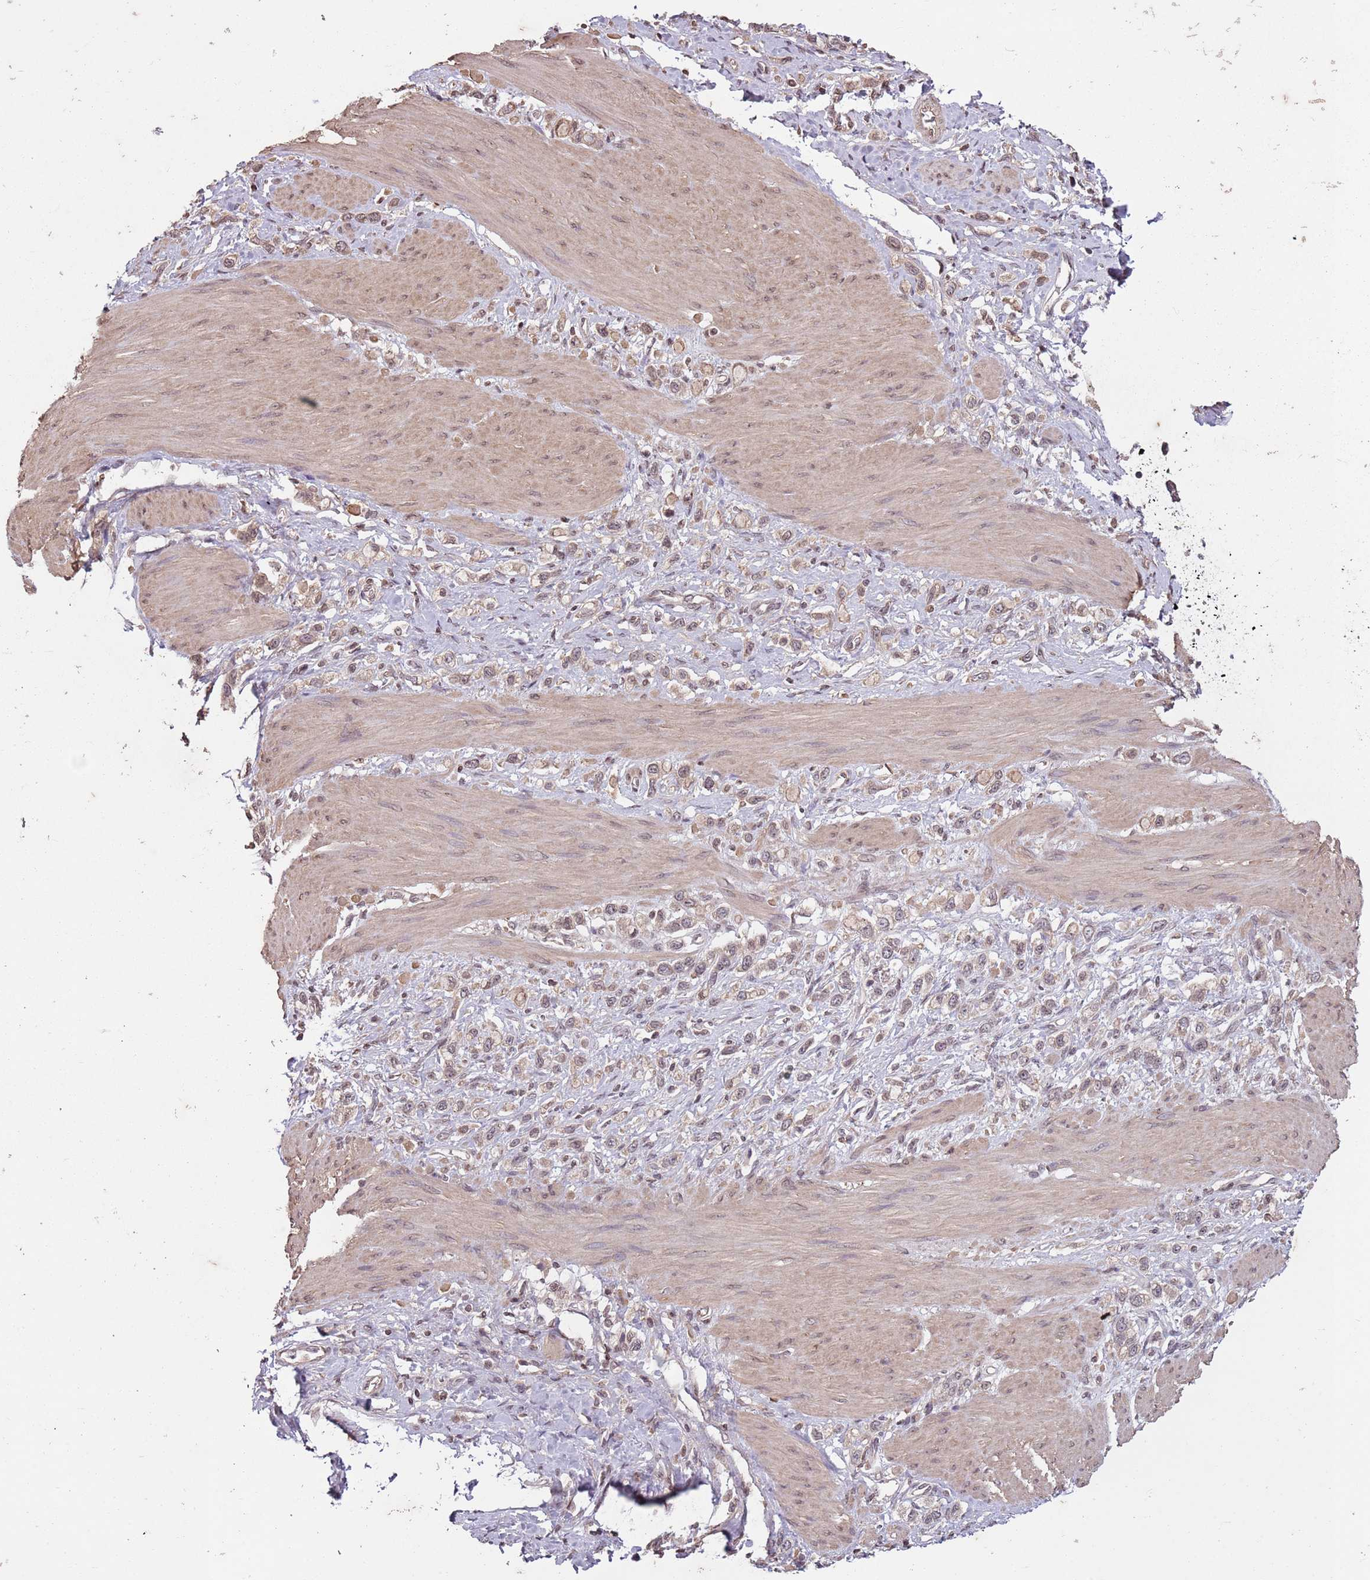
{"staining": {"intensity": "weak", "quantity": ">75%", "location": "cytoplasmic/membranous"}, "tissue": "stomach cancer", "cell_type": "Tumor cells", "image_type": "cancer", "snomed": [{"axis": "morphology", "description": "Adenocarcinoma, NOS"}, {"axis": "topography", "description": "Stomach"}], "caption": "This is an image of immunohistochemistry staining of adenocarcinoma (stomach), which shows weak expression in the cytoplasmic/membranous of tumor cells.", "gene": "CAPN9", "patient": {"sex": "female", "age": 65}}